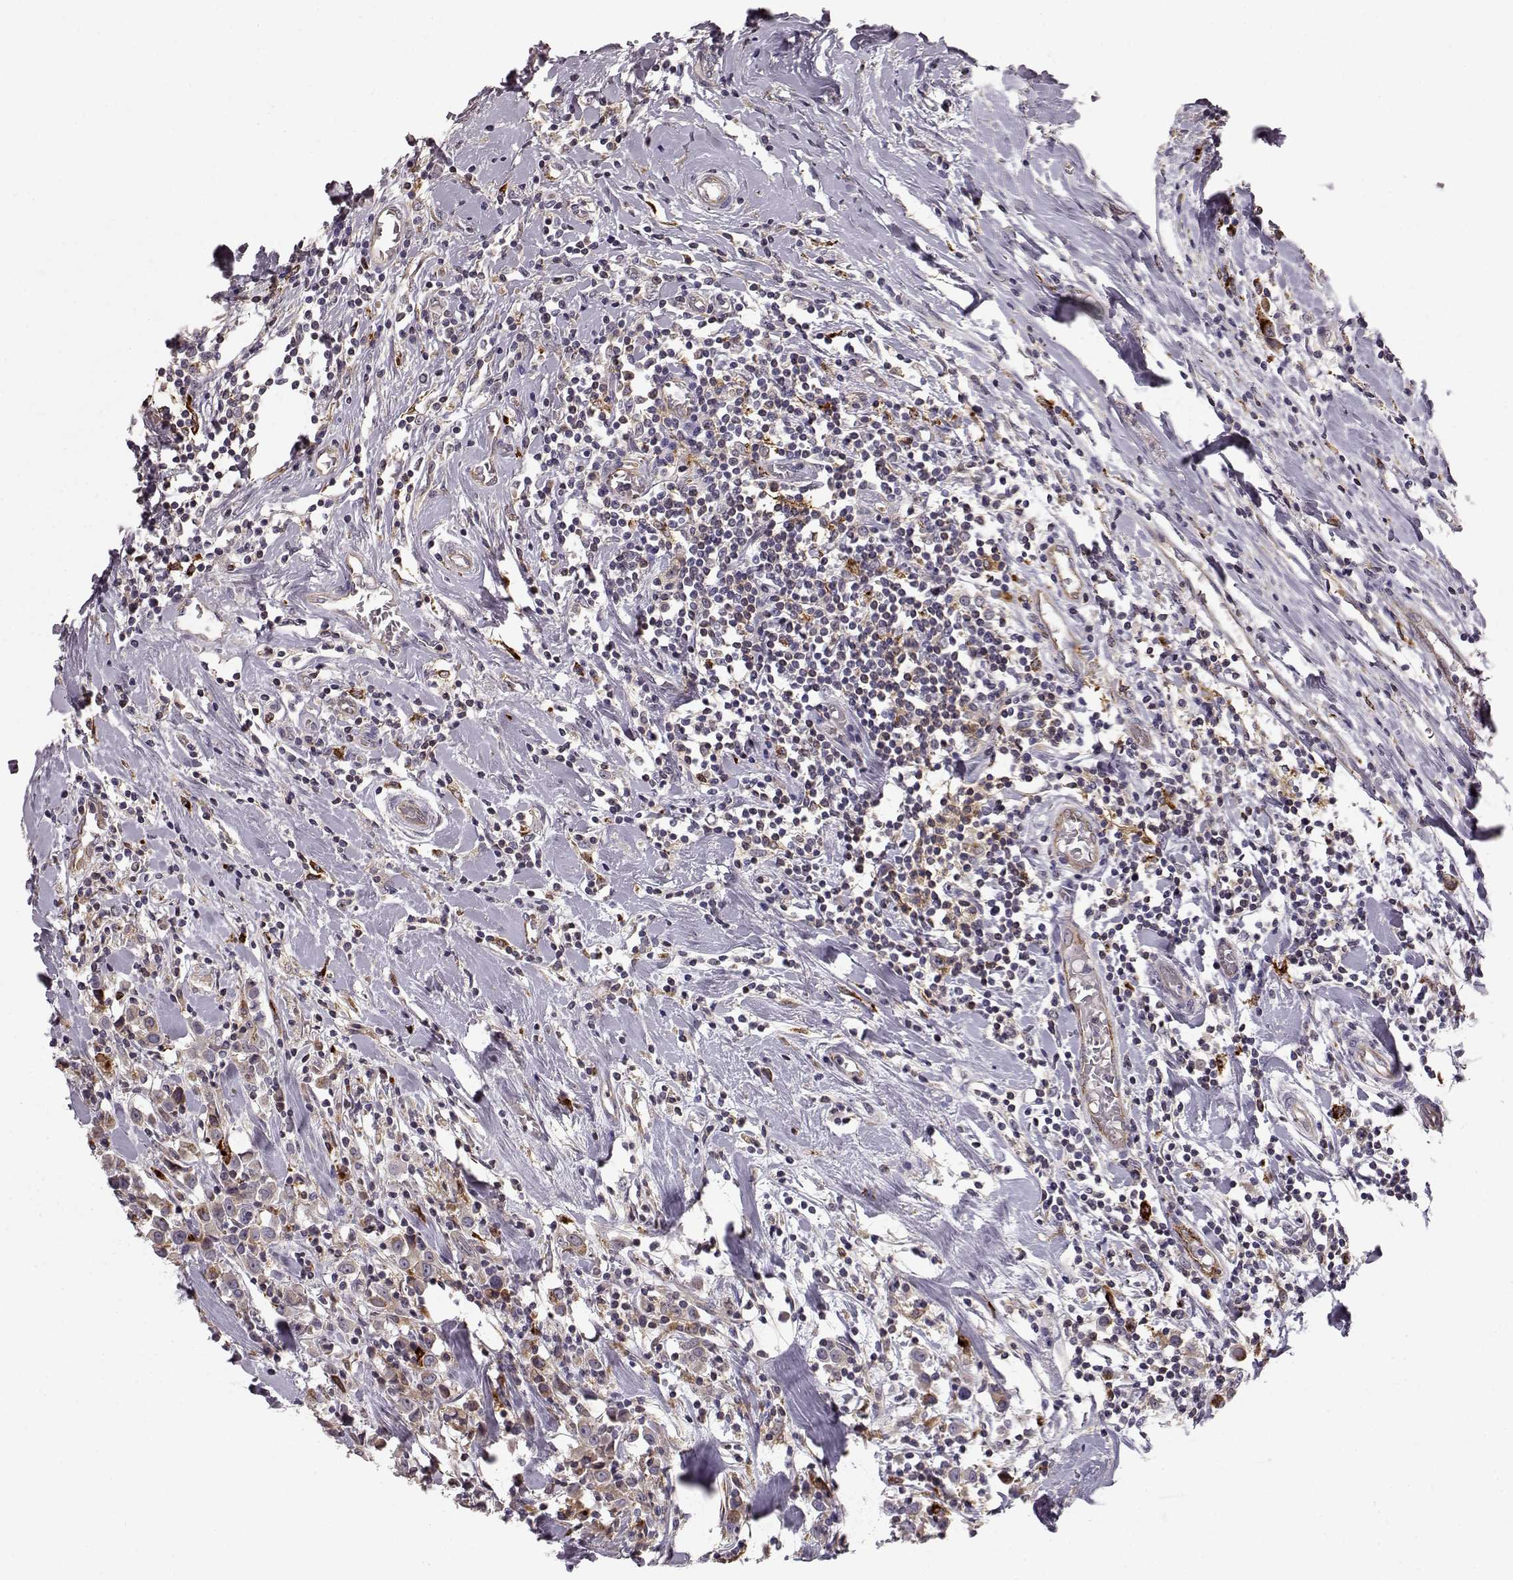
{"staining": {"intensity": "moderate", "quantity": "<25%", "location": "cytoplasmic/membranous"}, "tissue": "breast cancer", "cell_type": "Tumor cells", "image_type": "cancer", "snomed": [{"axis": "morphology", "description": "Duct carcinoma"}, {"axis": "topography", "description": "Breast"}], "caption": "This image shows immunohistochemistry staining of human invasive ductal carcinoma (breast), with low moderate cytoplasmic/membranous staining in about <25% of tumor cells.", "gene": "CCNF", "patient": {"sex": "female", "age": 61}}